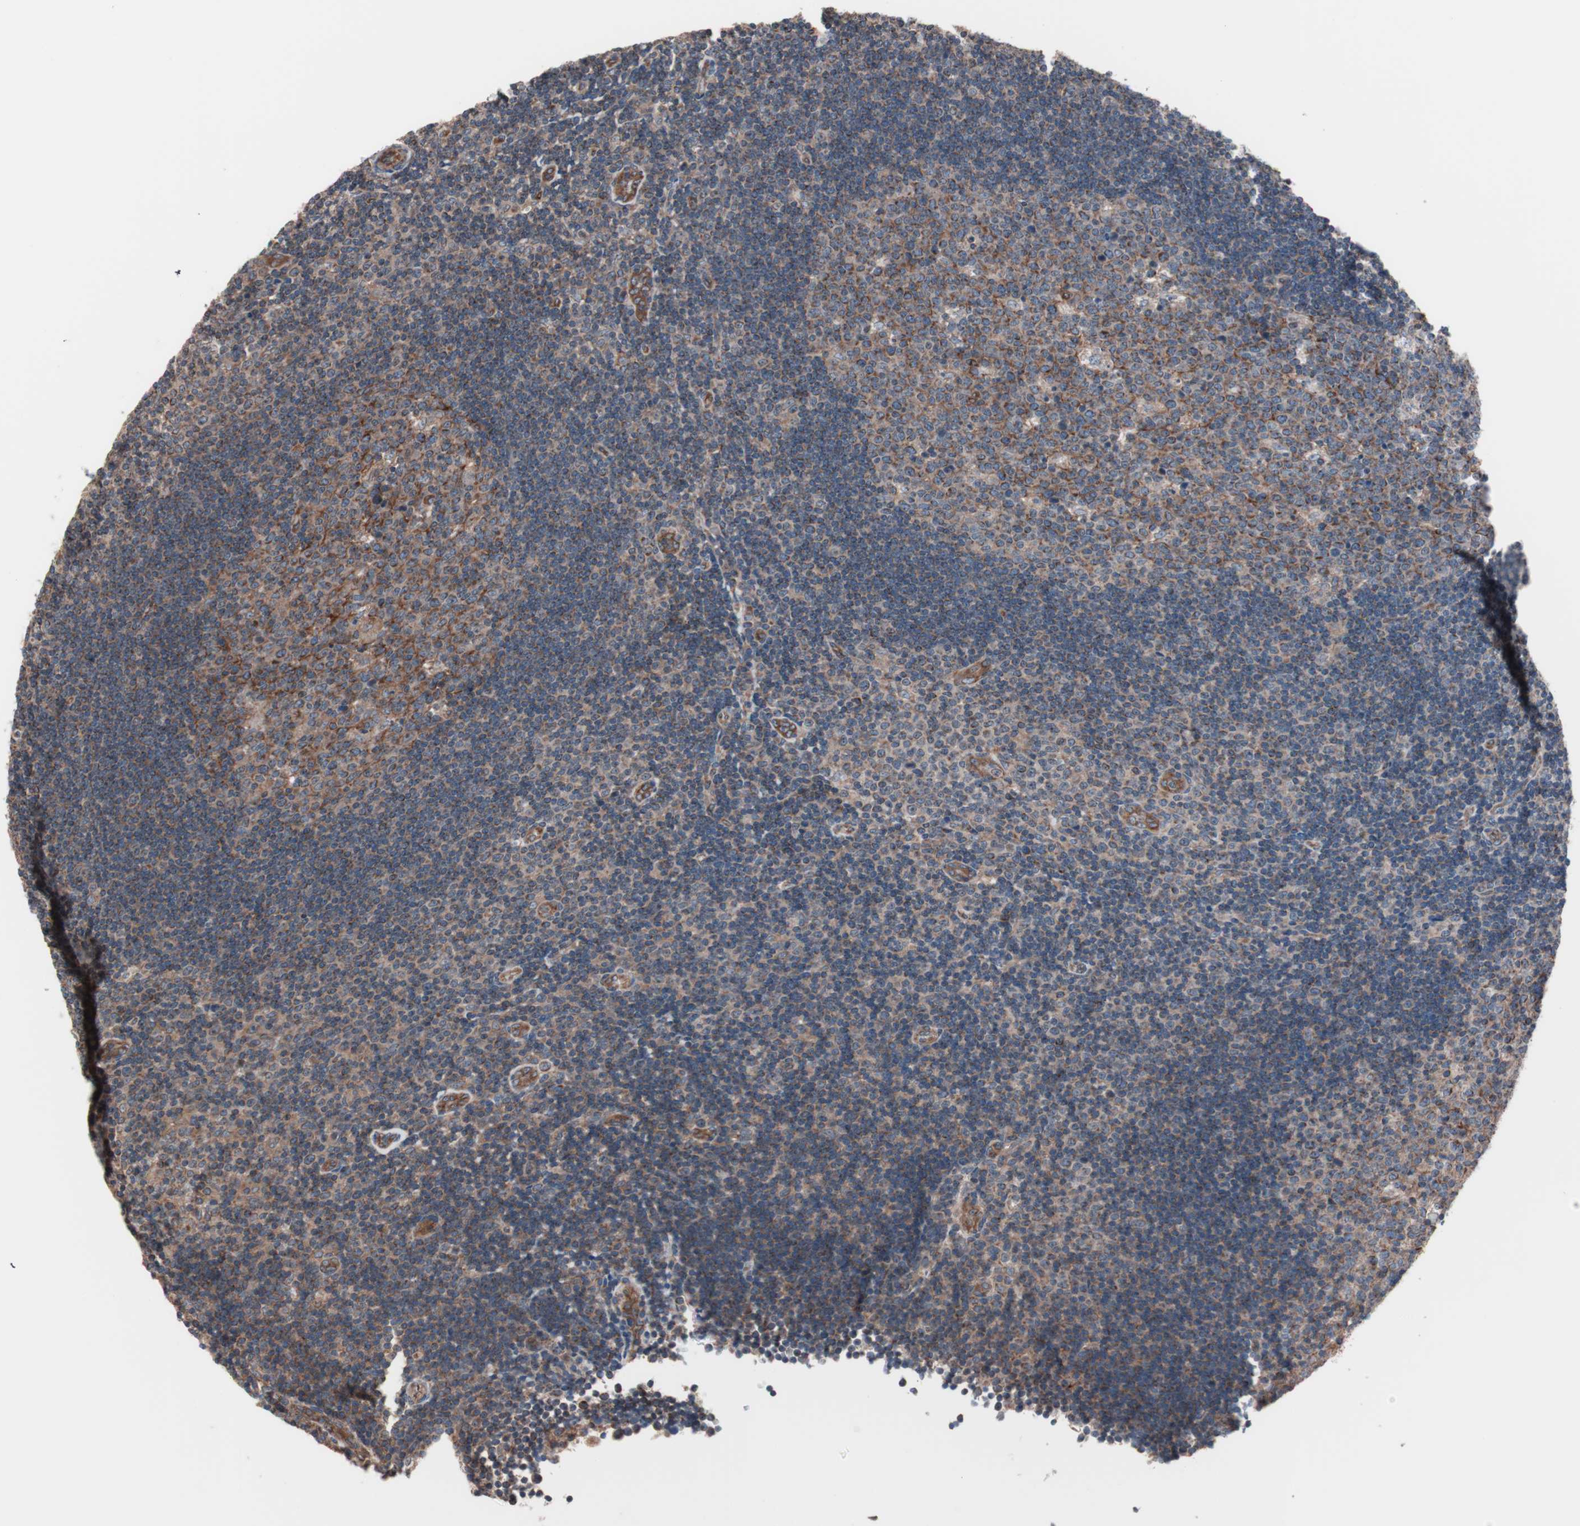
{"staining": {"intensity": "strong", "quantity": ">75%", "location": "cytoplasmic/membranous"}, "tissue": "lymph node", "cell_type": "Germinal center cells", "image_type": "normal", "snomed": [{"axis": "morphology", "description": "Normal tissue, NOS"}, {"axis": "topography", "description": "Lymph node"}, {"axis": "topography", "description": "Salivary gland"}], "caption": "IHC histopathology image of normal lymph node: human lymph node stained using immunohistochemistry (IHC) demonstrates high levels of strong protein expression localized specifically in the cytoplasmic/membranous of germinal center cells, appearing as a cytoplasmic/membranous brown color.", "gene": "CTTNBP2NL", "patient": {"sex": "male", "age": 8}}